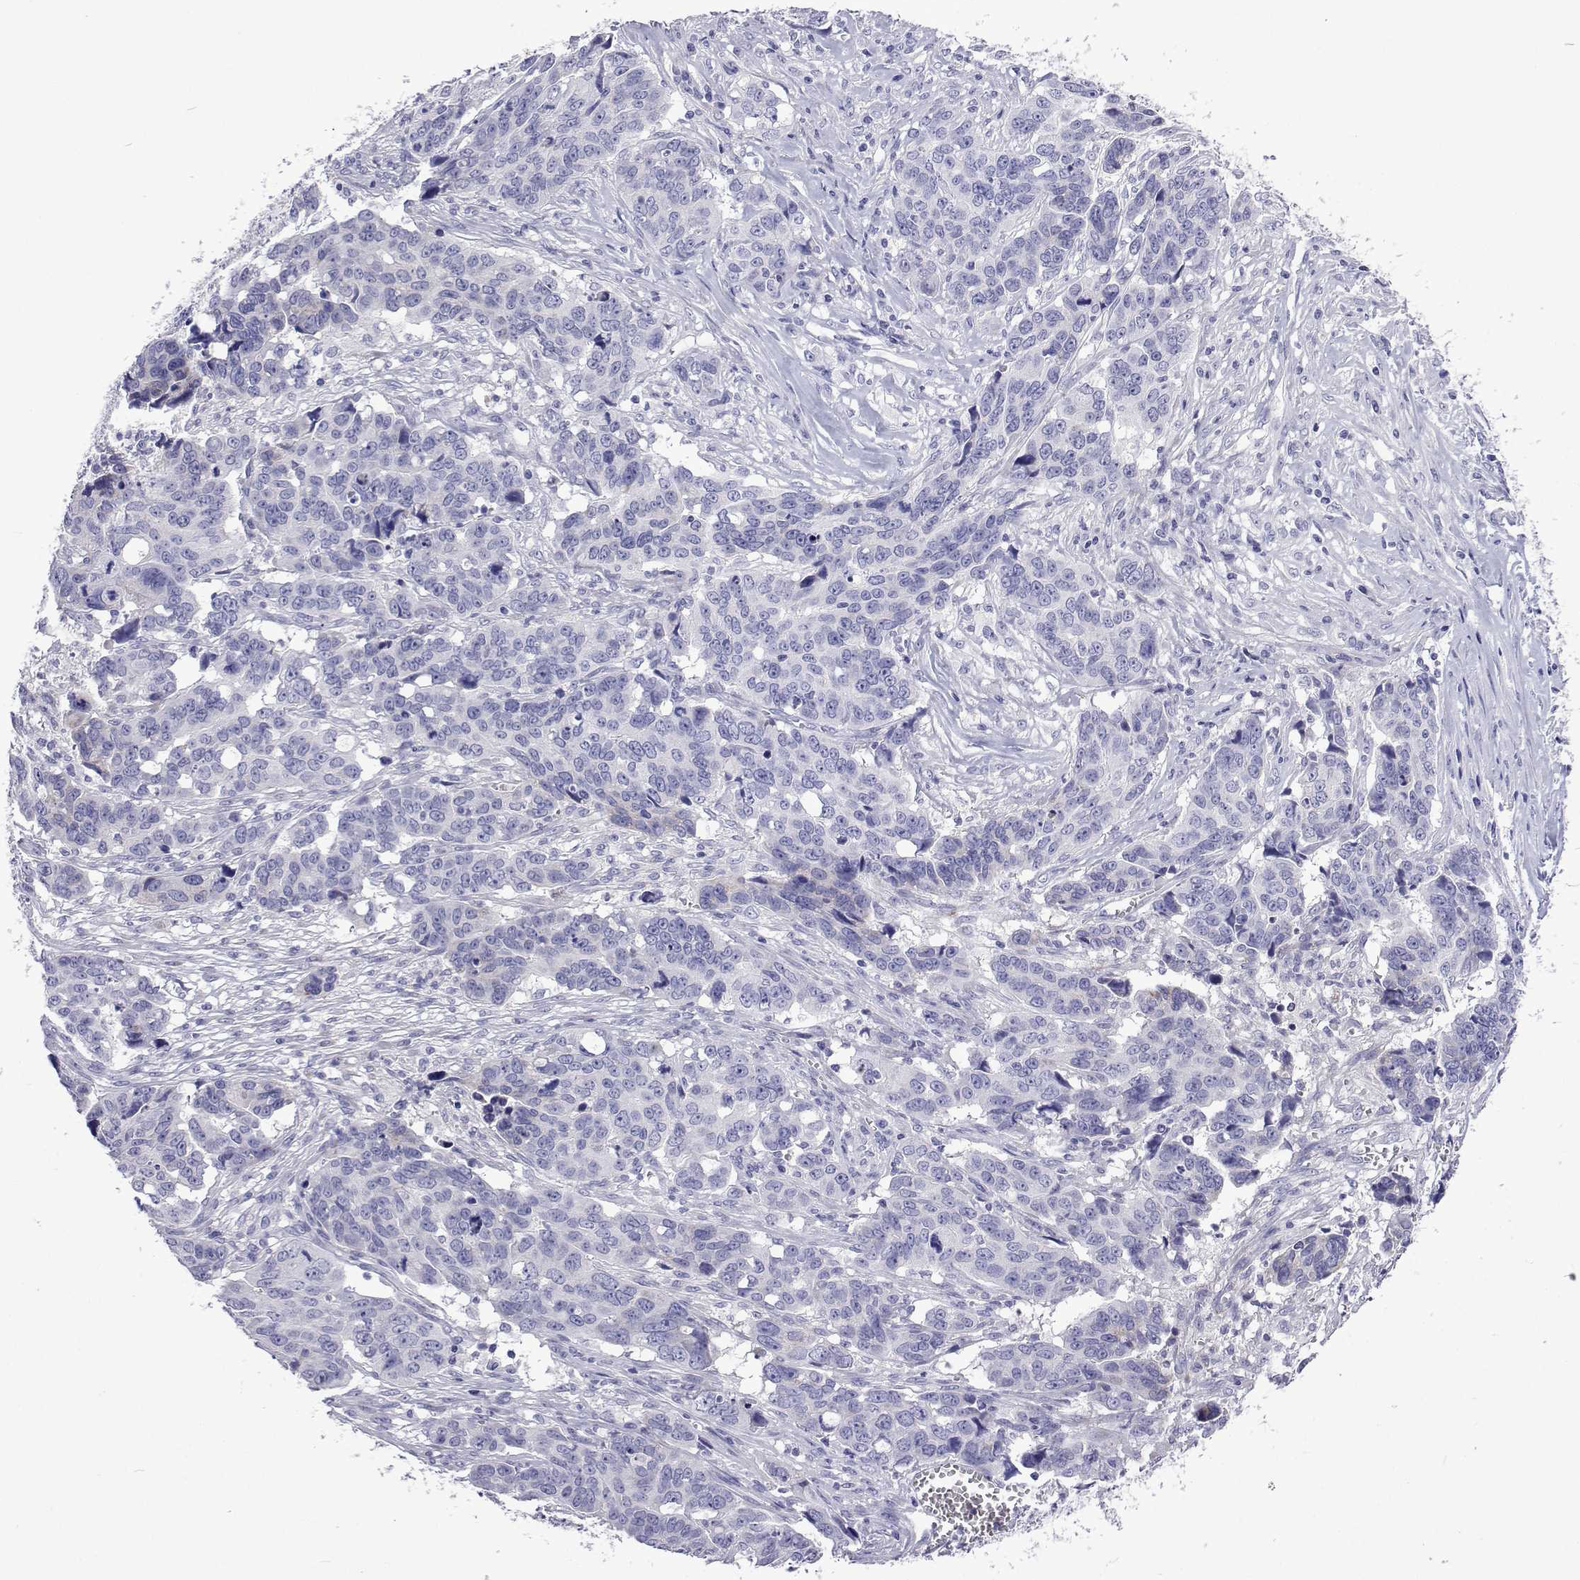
{"staining": {"intensity": "negative", "quantity": "none", "location": "none"}, "tissue": "ovarian cancer", "cell_type": "Tumor cells", "image_type": "cancer", "snomed": [{"axis": "morphology", "description": "Carcinoma, endometroid"}, {"axis": "topography", "description": "Ovary"}], "caption": "Tumor cells show no significant protein staining in ovarian cancer.", "gene": "UMODL1", "patient": {"sex": "female", "age": 78}}